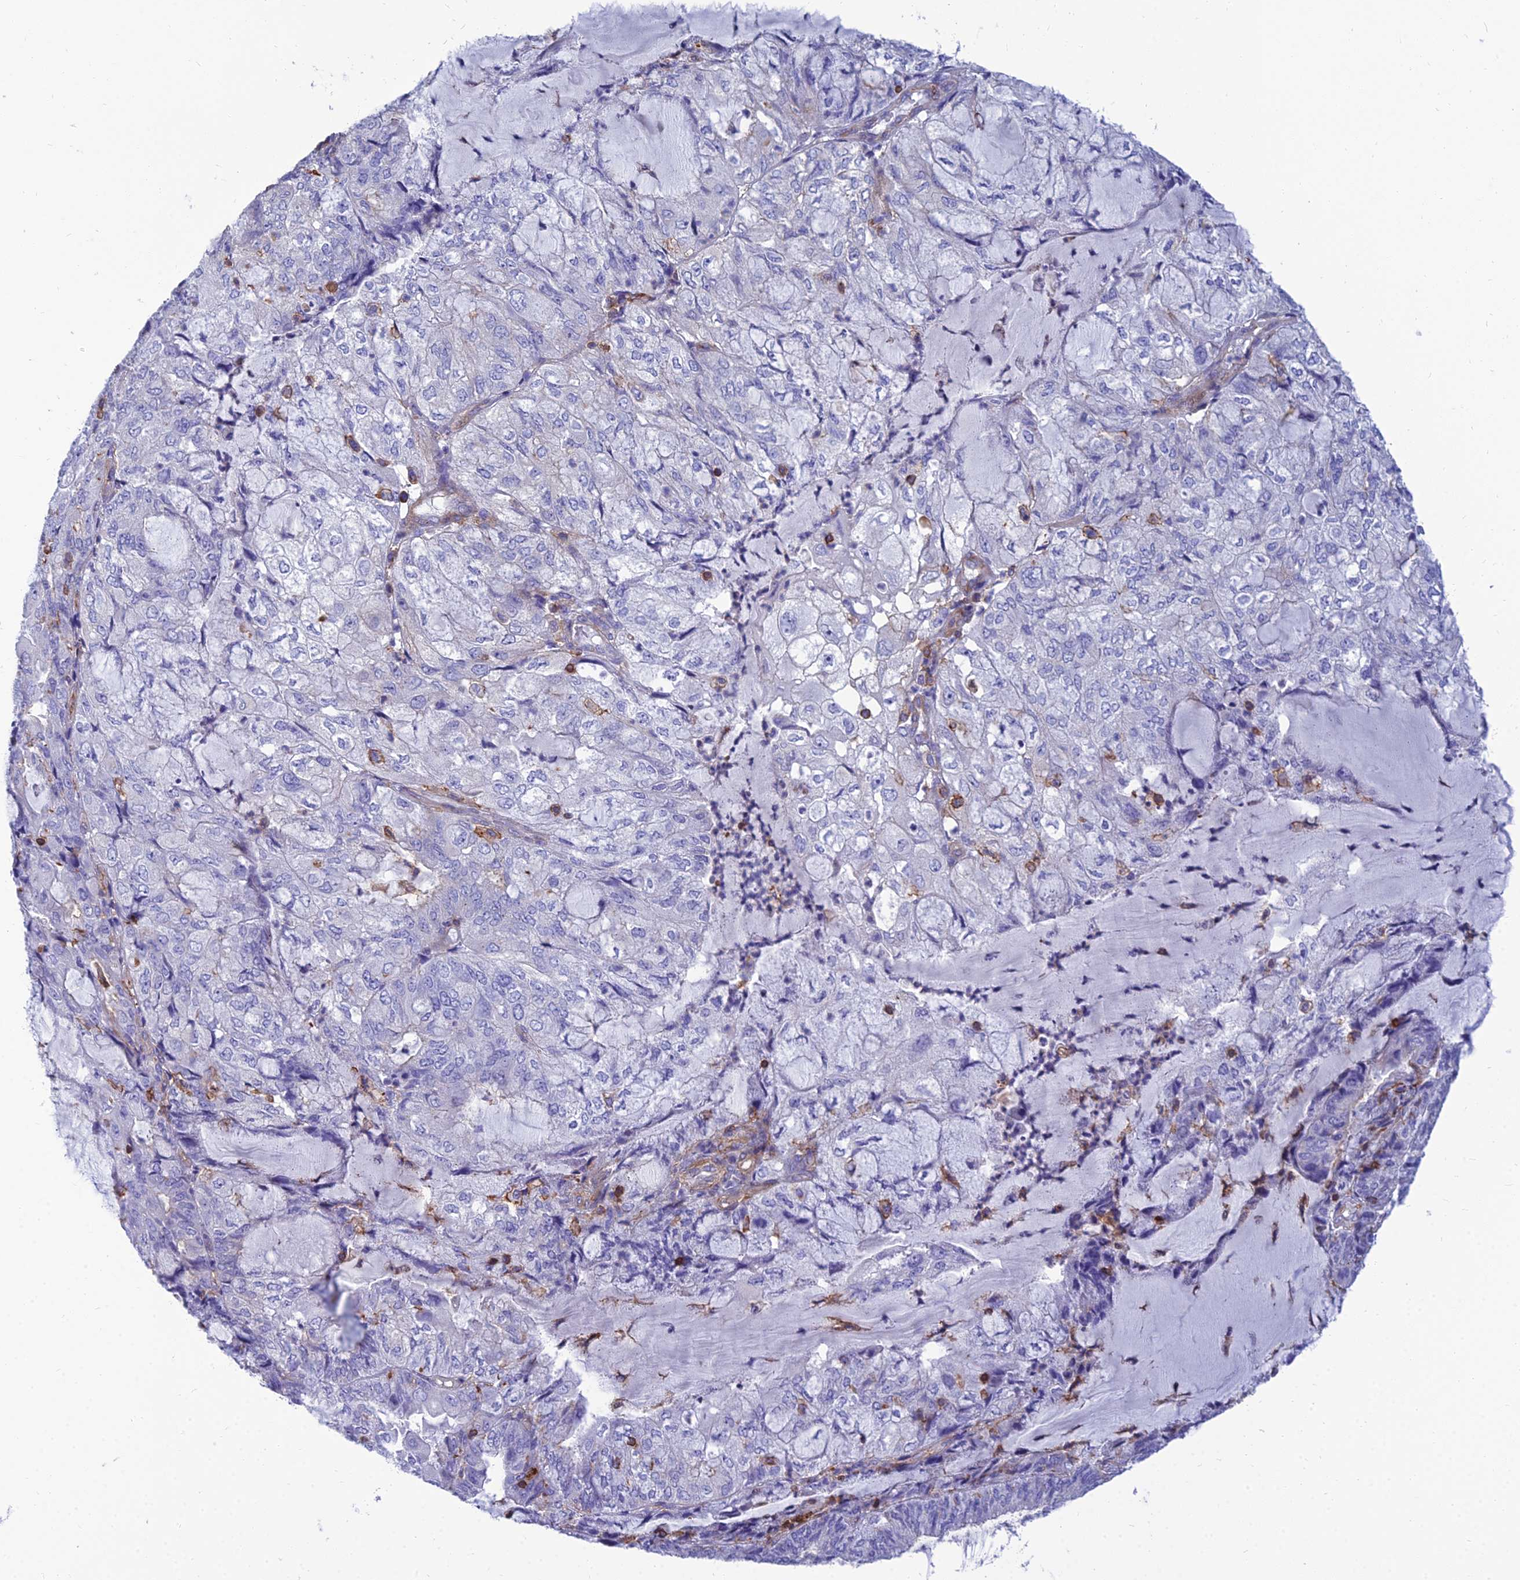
{"staining": {"intensity": "weak", "quantity": "<25%", "location": "cytoplasmic/membranous"}, "tissue": "endometrial cancer", "cell_type": "Tumor cells", "image_type": "cancer", "snomed": [{"axis": "morphology", "description": "Adenocarcinoma, NOS"}, {"axis": "topography", "description": "Endometrium"}], "caption": "Immunohistochemistry (IHC) micrograph of human adenocarcinoma (endometrial) stained for a protein (brown), which demonstrates no expression in tumor cells. The staining was performed using DAB to visualize the protein expression in brown, while the nuclei were stained in blue with hematoxylin (Magnification: 20x).", "gene": "PPP1R18", "patient": {"sex": "female", "age": 81}}